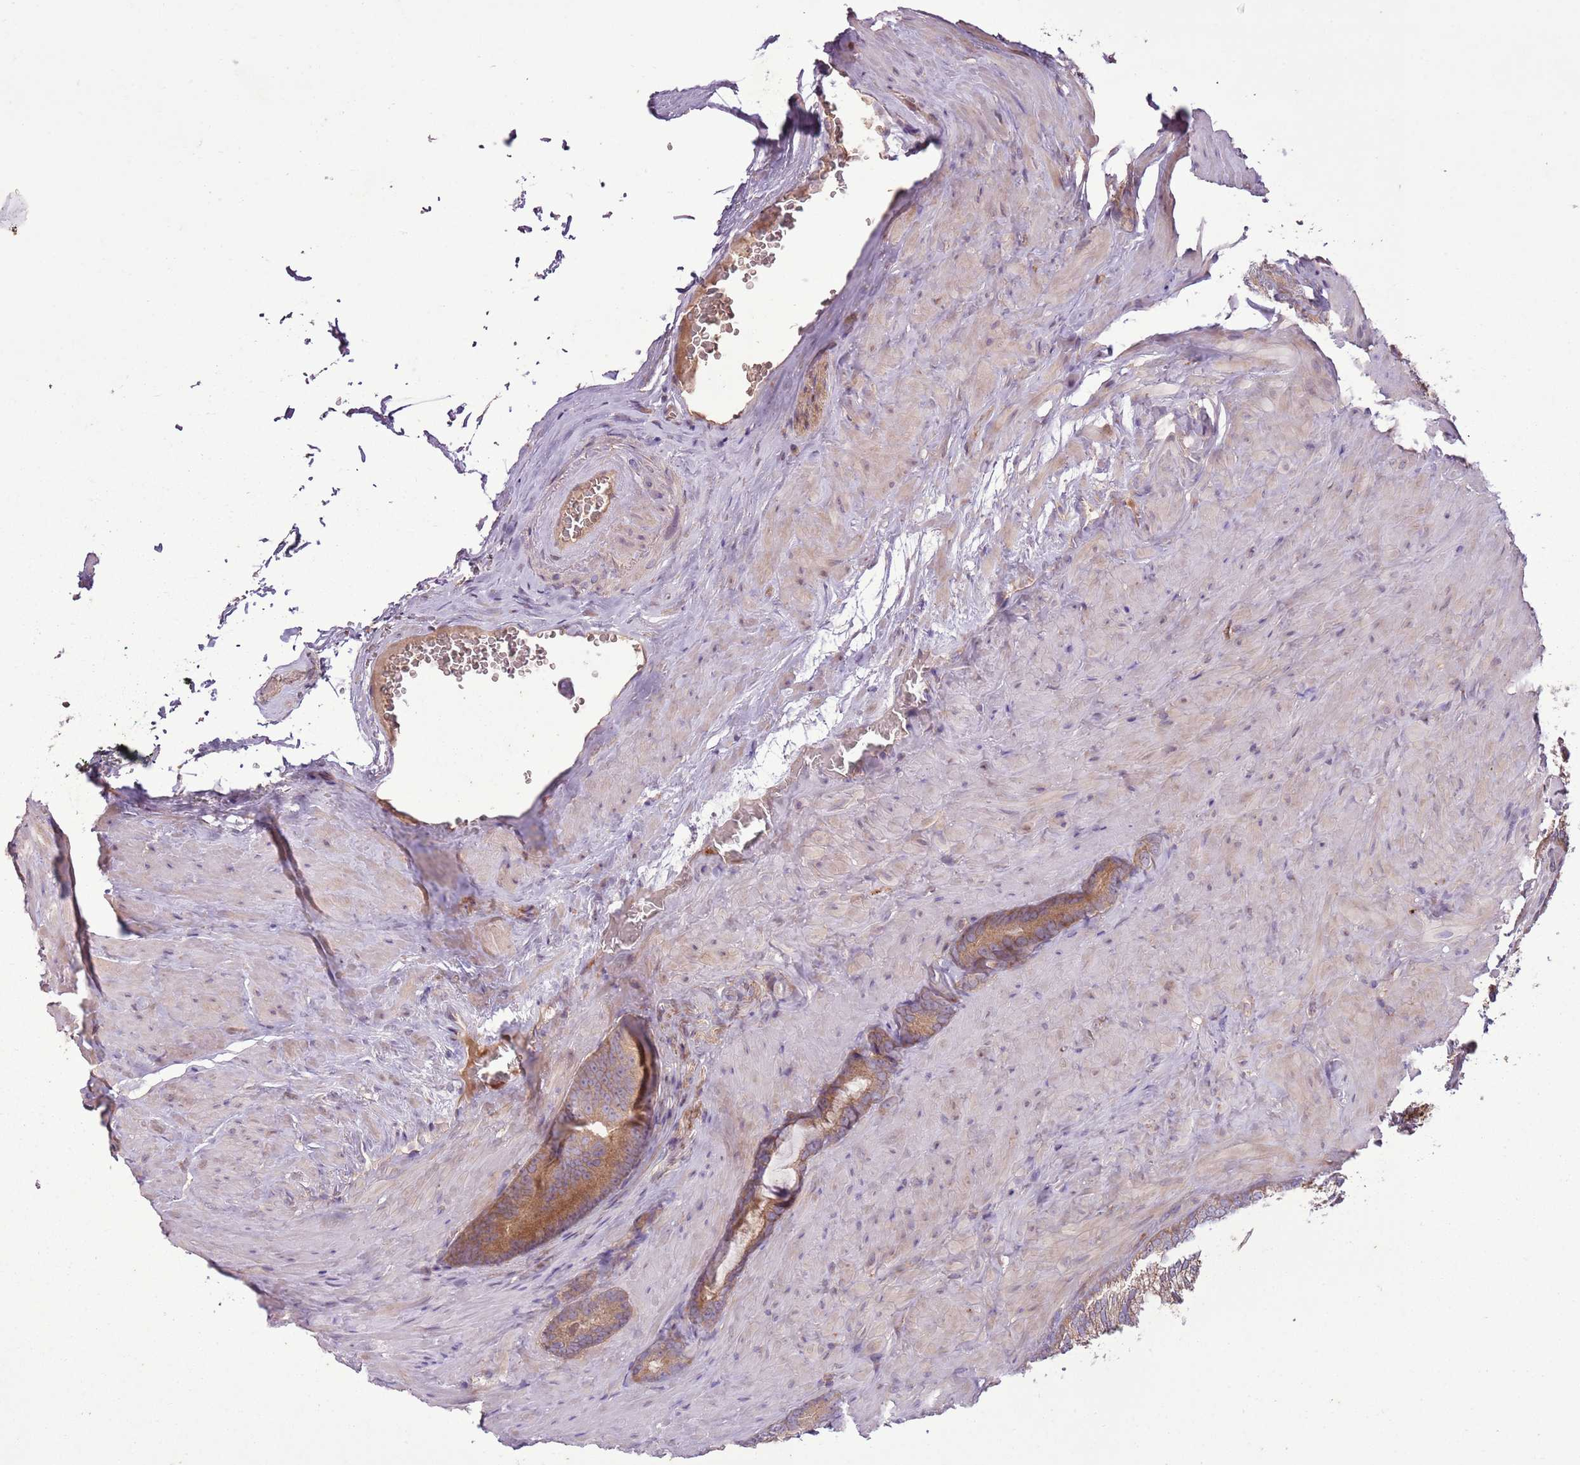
{"staining": {"intensity": "moderate", "quantity": ">75%", "location": "cytoplasmic/membranous"}, "tissue": "prostate cancer", "cell_type": "Tumor cells", "image_type": "cancer", "snomed": [{"axis": "morphology", "description": "Adenocarcinoma, High grade"}, {"axis": "topography", "description": "Prostate"}], "caption": "The micrograph reveals staining of prostate cancer, revealing moderate cytoplasmic/membranous protein expression (brown color) within tumor cells.", "gene": "ANKRD24", "patient": {"sex": "male", "age": 66}}